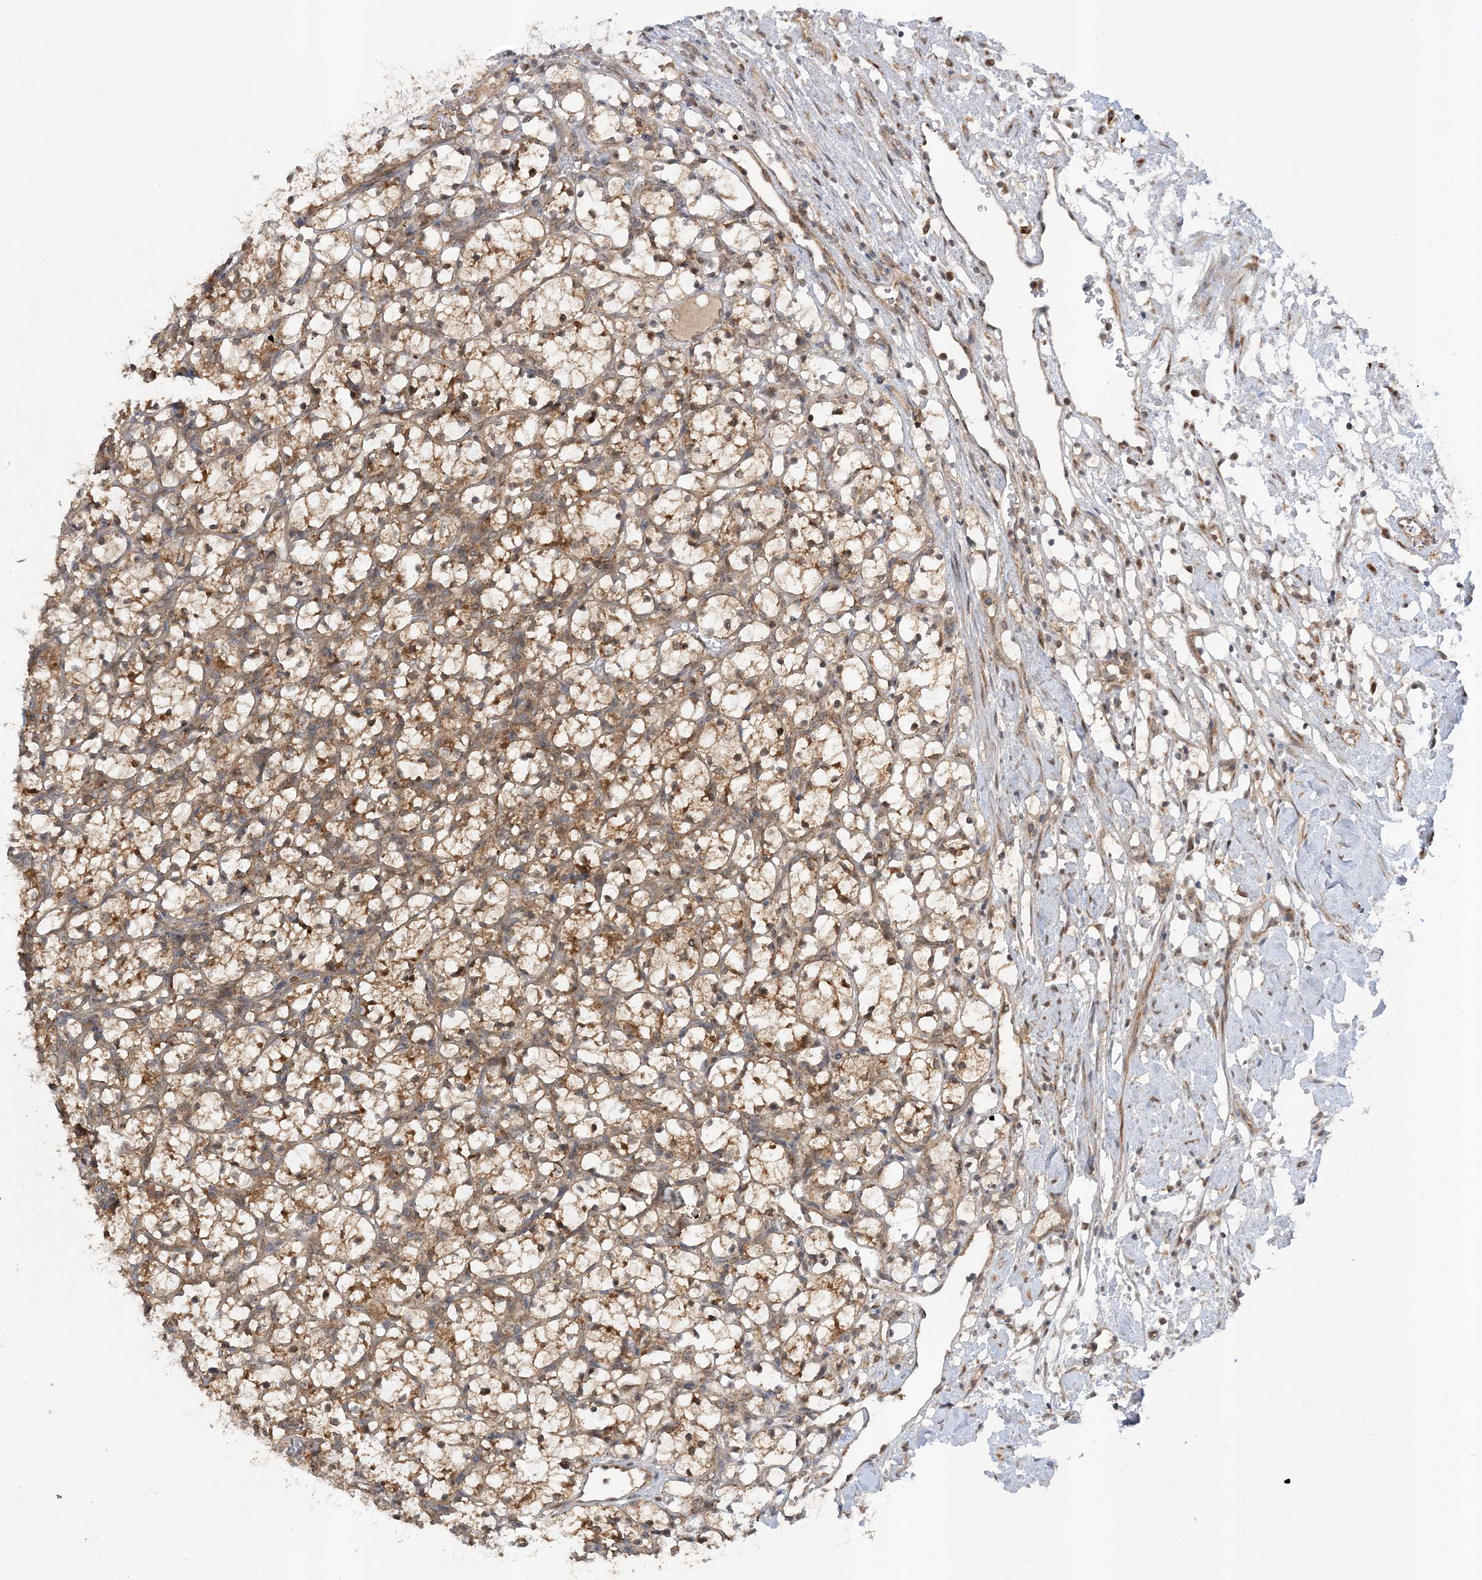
{"staining": {"intensity": "weak", "quantity": ">75%", "location": "cytoplasmic/membranous"}, "tissue": "renal cancer", "cell_type": "Tumor cells", "image_type": "cancer", "snomed": [{"axis": "morphology", "description": "Adenocarcinoma, NOS"}, {"axis": "topography", "description": "Kidney"}], "caption": "Immunohistochemistry (IHC) micrograph of human renal cancer stained for a protein (brown), which shows low levels of weak cytoplasmic/membranous staining in approximately >75% of tumor cells.", "gene": "MMADHC", "patient": {"sex": "female", "age": 69}}